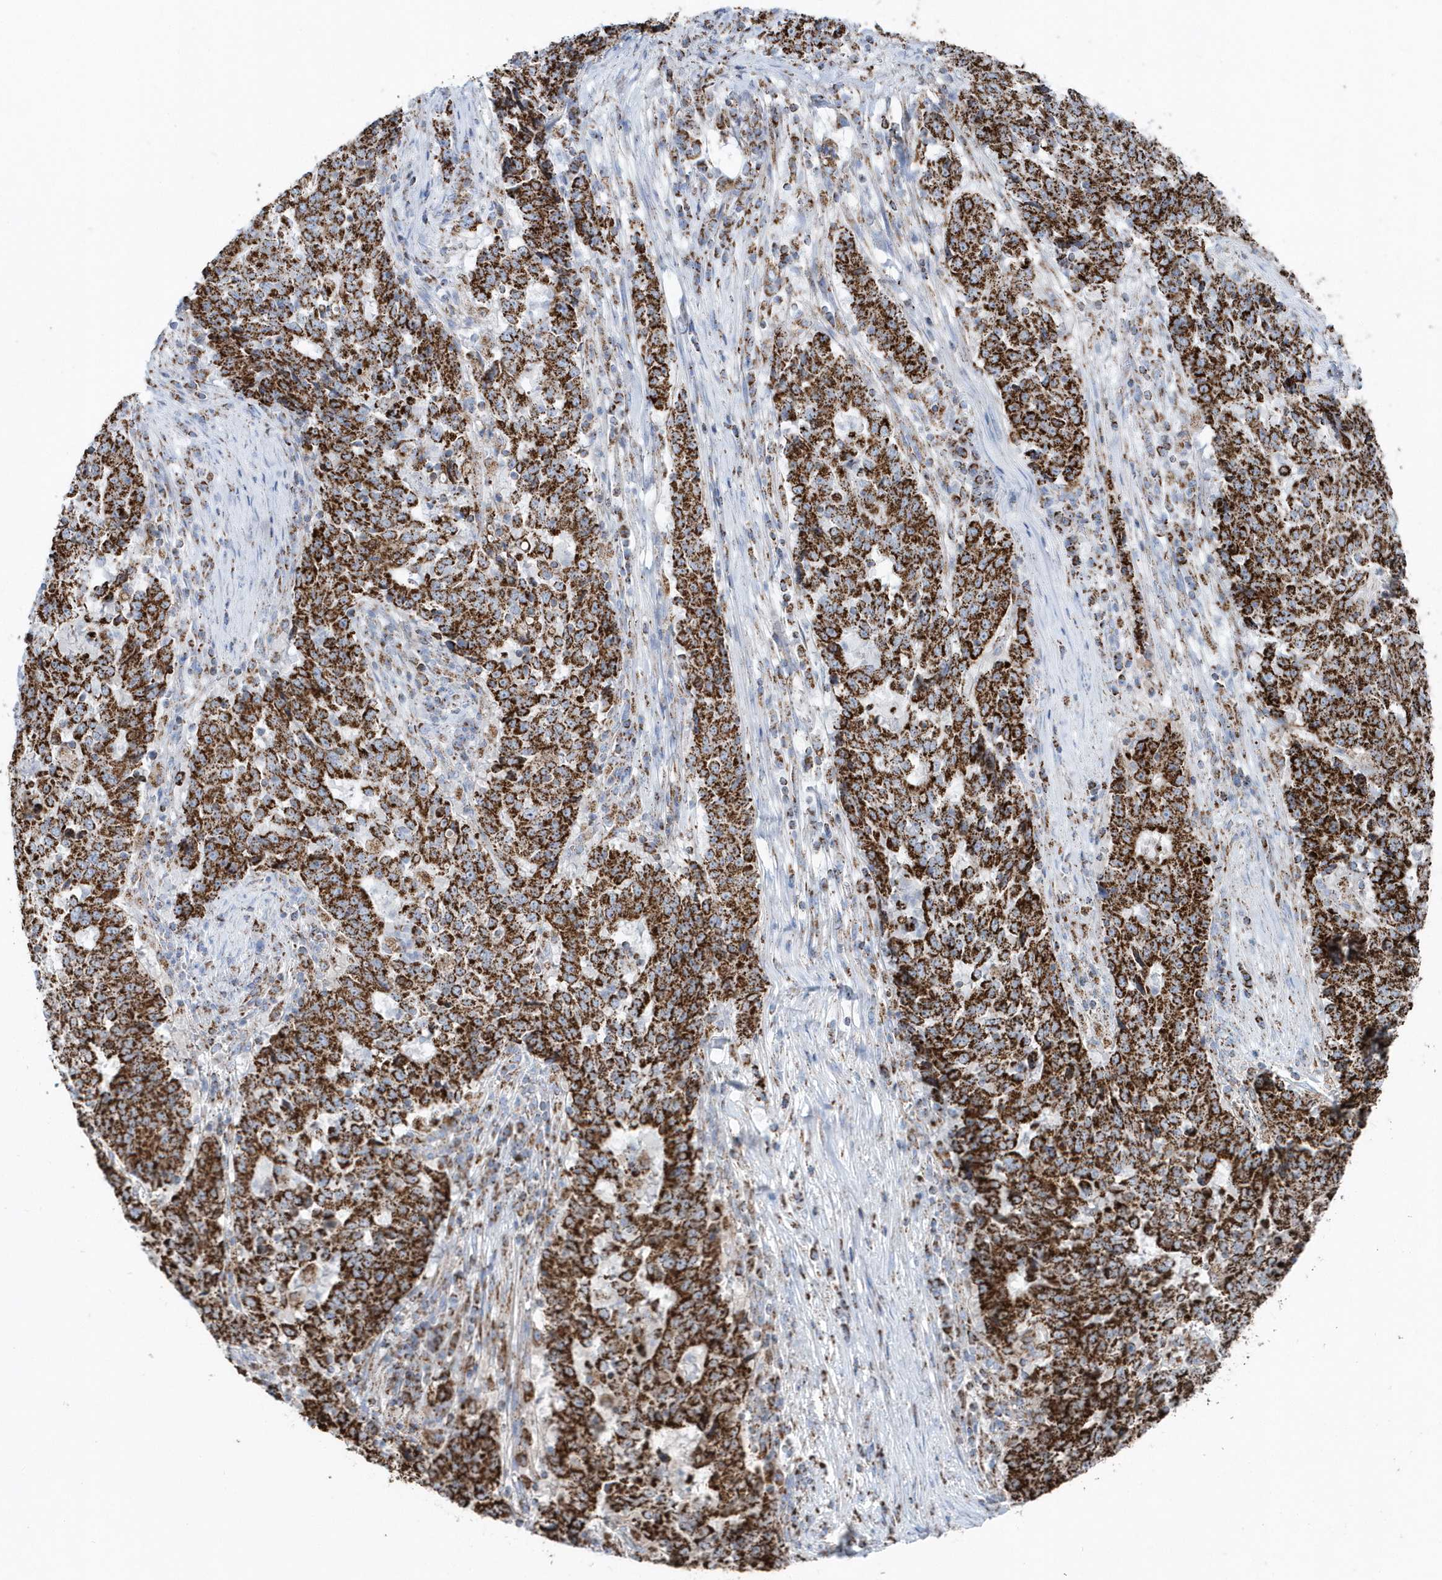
{"staining": {"intensity": "strong", "quantity": ">75%", "location": "cytoplasmic/membranous"}, "tissue": "stomach cancer", "cell_type": "Tumor cells", "image_type": "cancer", "snomed": [{"axis": "morphology", "description": "Adenocarcinoma, NOS"}, {"axis": "topography", "description": "Stomach"}], "caption": "Brown immunohistochemical staining in human stomach adenocarcinoma demonstrates strong cytoplasmic/membranous staining in about >75% of tumor cells.", "gene": "TMCO6", "patient": {"sex": "male", "age": 59}}